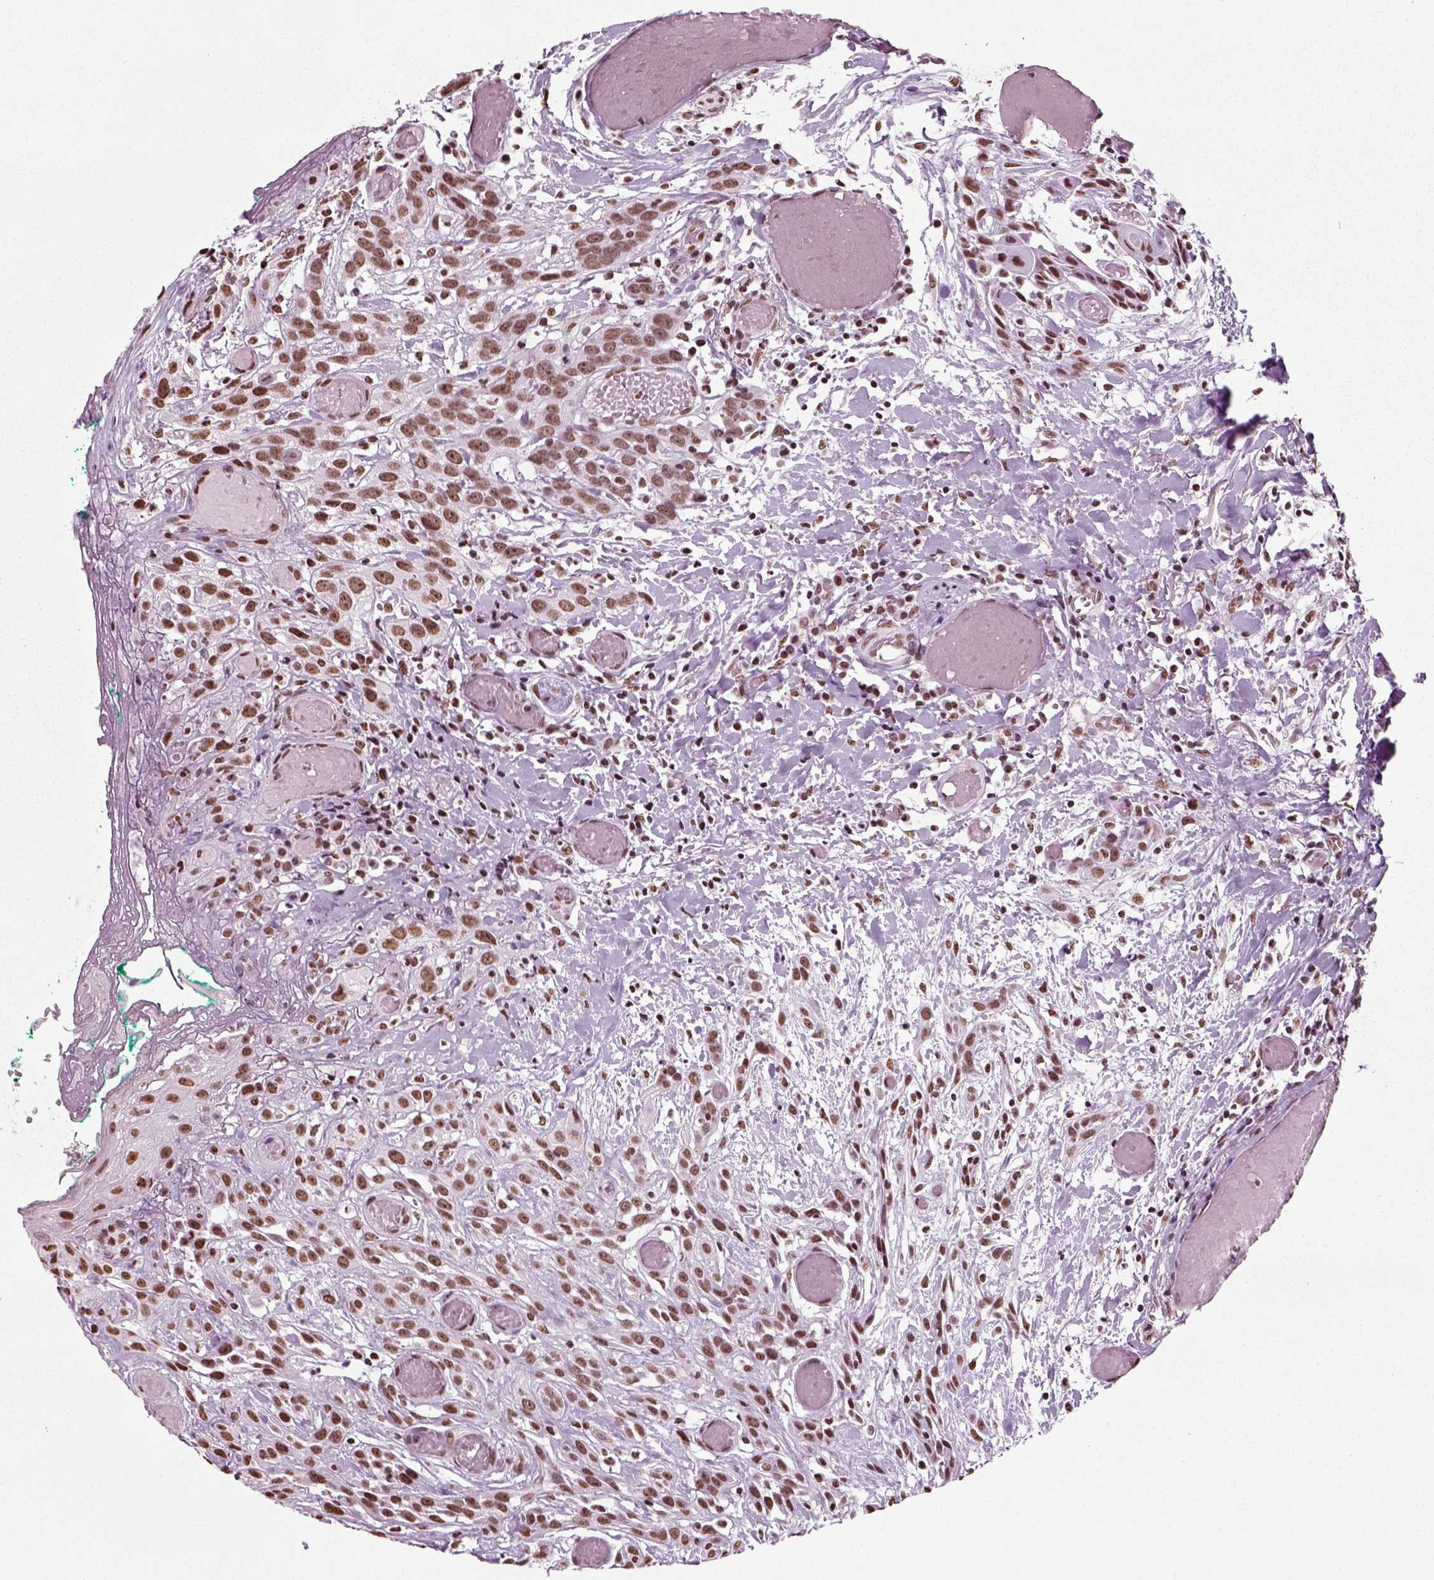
{"staining": {"intensity": "moderate", "quantity": ">75%", "location": "nuclear"}, "tissue": "head and neck cancer", "cell_type": "Tumor cells", "image_type": "cancer", "snomed": [{"axis": "morphology", "description": "Normal tissue, NOS"}, {"axis": "morphology", "description": "Squamous cell carcinoma, NOS"}, {"axis": "topography", "description": "Oral tissue"}, {"axis": "topography", "description": "Salivary gland"}, {"axis": "topography", "description": "Head-Neck"}], "caption": "Head and neck cancer tissue shows moderate nuclear staining in about >75% of tumor cells", "gene": "POLR1H", "patient": {"sex": "female", "age": 62}}